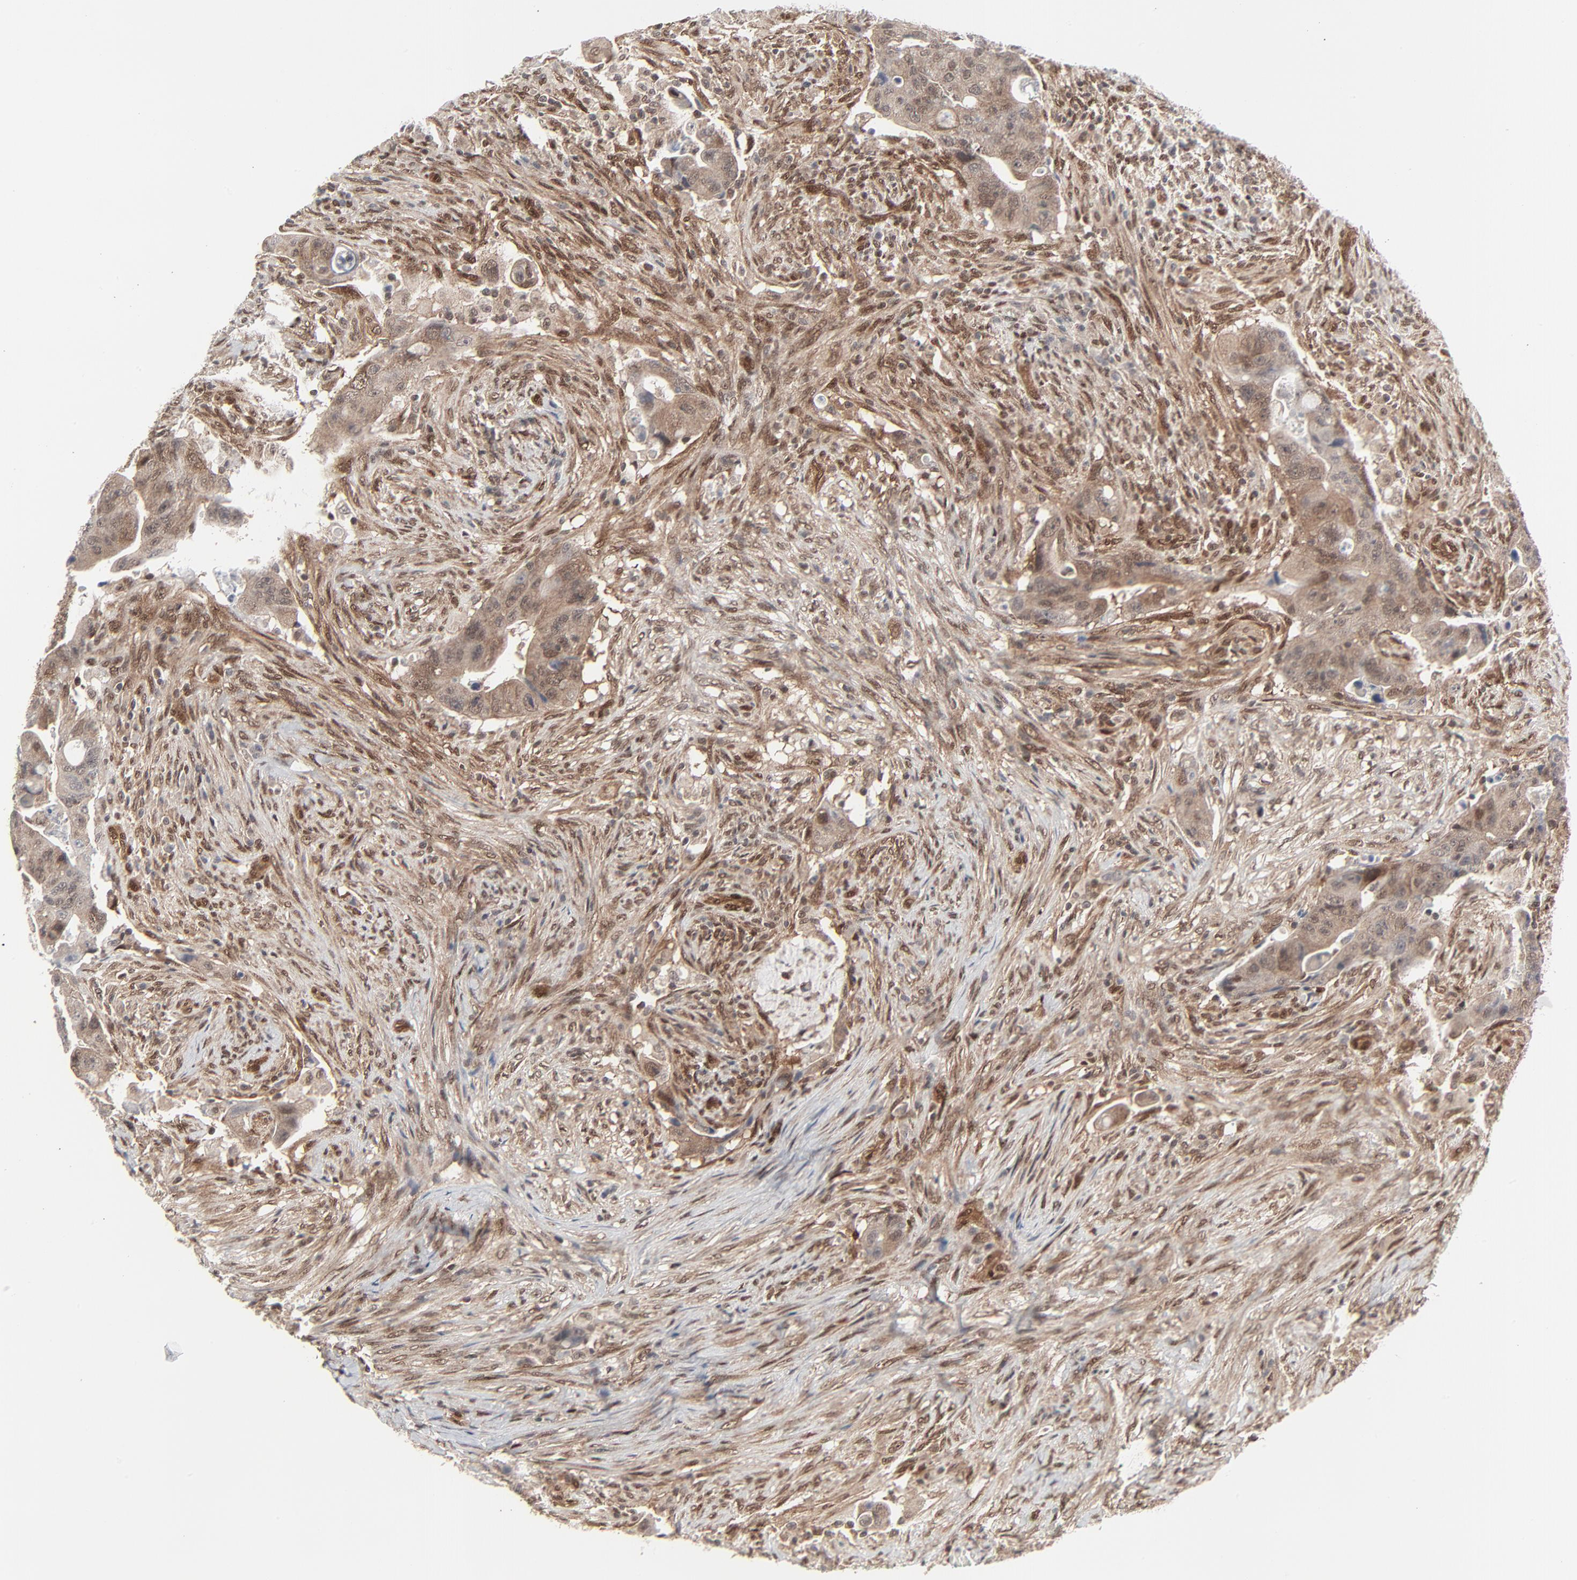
{"staining": {"intensity": "weak", "quantity": "25%-75%", "location": "cytoplasmic/membranous,nuclear"}, "tissue": "colorectal cancer", "cell_type": "Tumor cells", "image_type": "cancer", "snomed": [{"axis": "morphology", "description": "Adenocarcinoma, NOS"}, {"axis": "topography", "description": "Rectum"}], "caption": "Adenocarcinoma (colorectal) tissue shows weak cytoplasmic/membranous and nuclear positivity in approximately 25%-75% of tumor cells", "gene": "AKT1", "patient": {"sex": "female", "age": 71}}